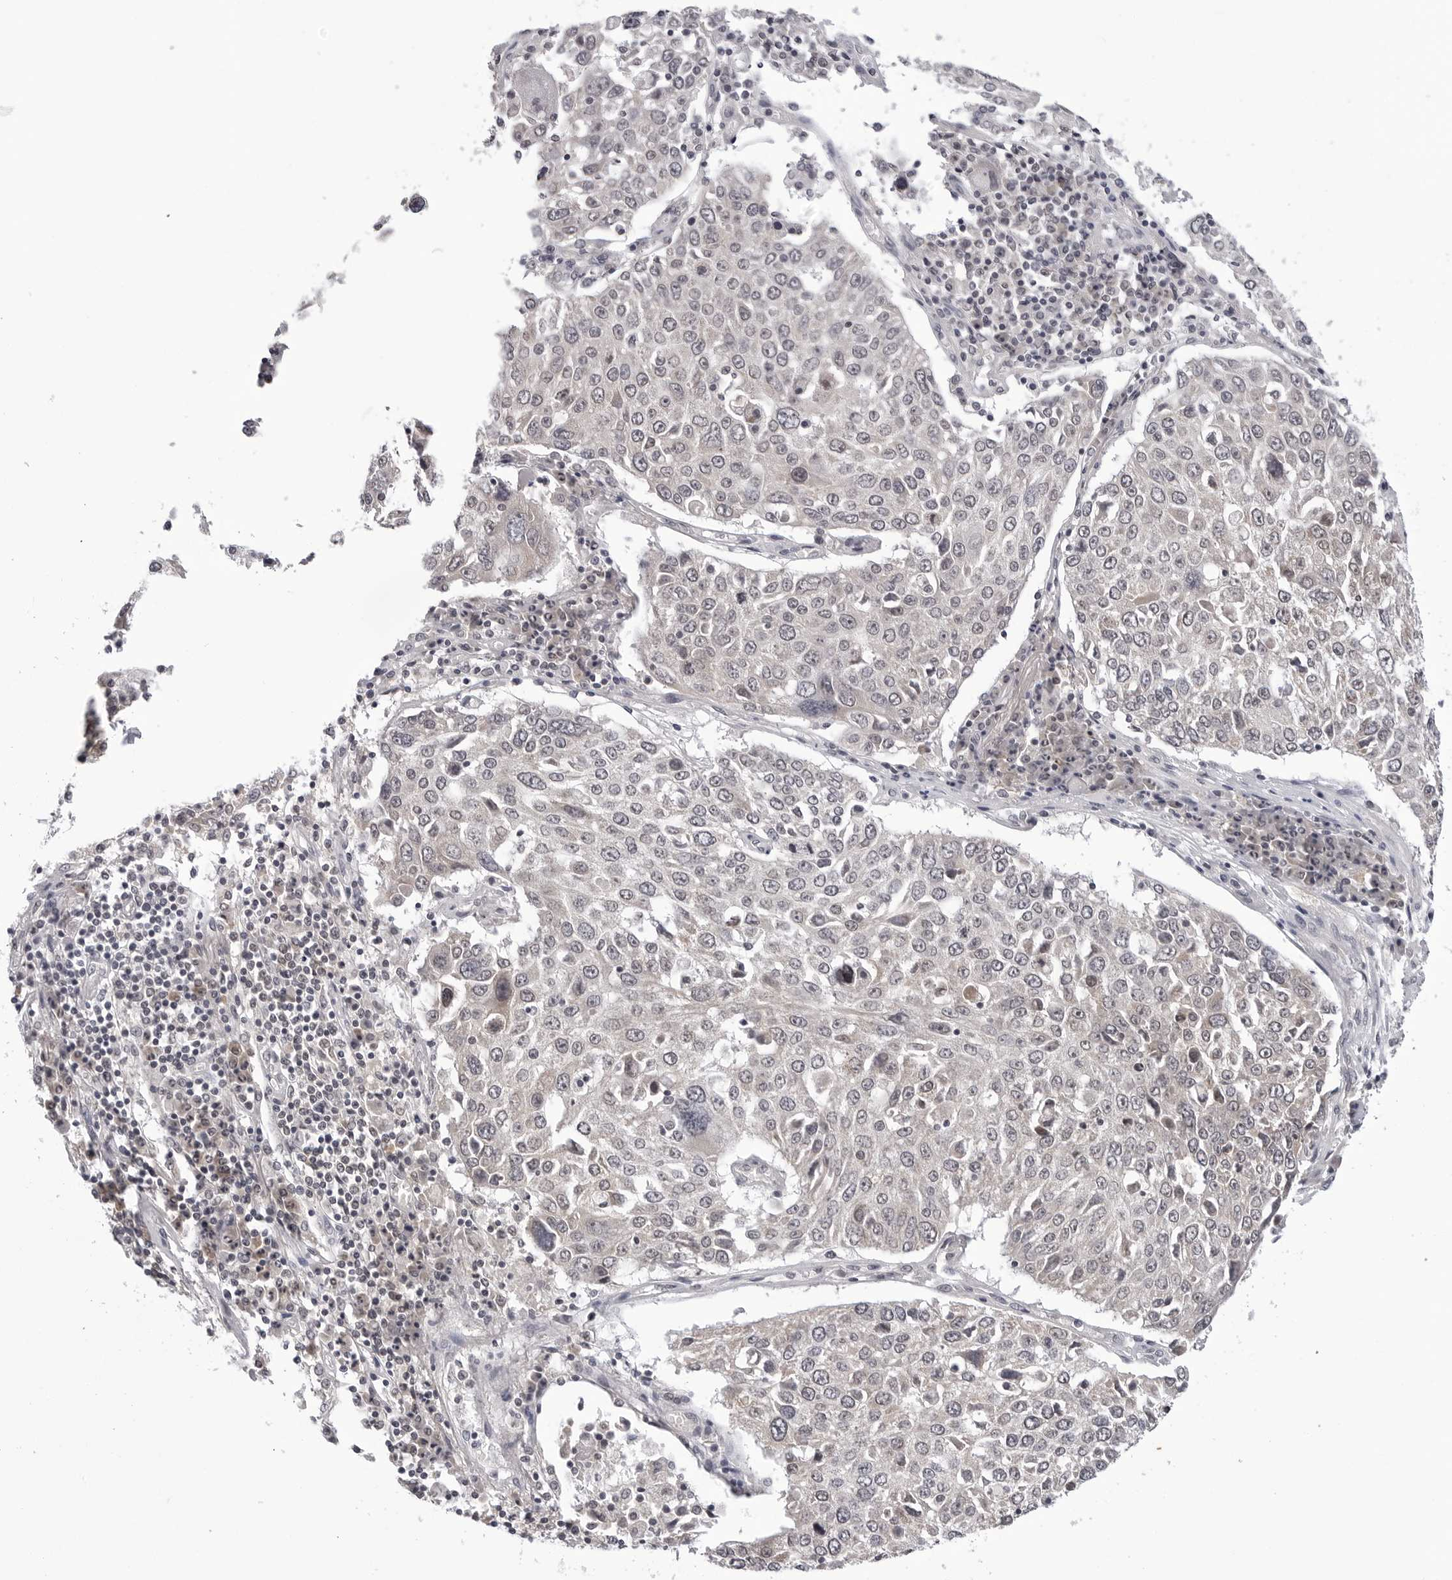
{"staining": {"intensity": "negative", "quantity": "none", "location": "none"}, "tissue": "lung cancer", "cell_type": "Tumor cells", "image_type": "cancer", "snomed": [{"axis": "morphology", "description": "Squamous cell carcinoma, NOS"}, {"axis": "topography", "description": "Lung"}], "caption": "Squamous cell carcinoma (lung) stained for a protein using immunohistochemistry demonstrates no positivity tumor cells.", "gene": "CDK20", "patient": {"sex": "male", "age": 65}}